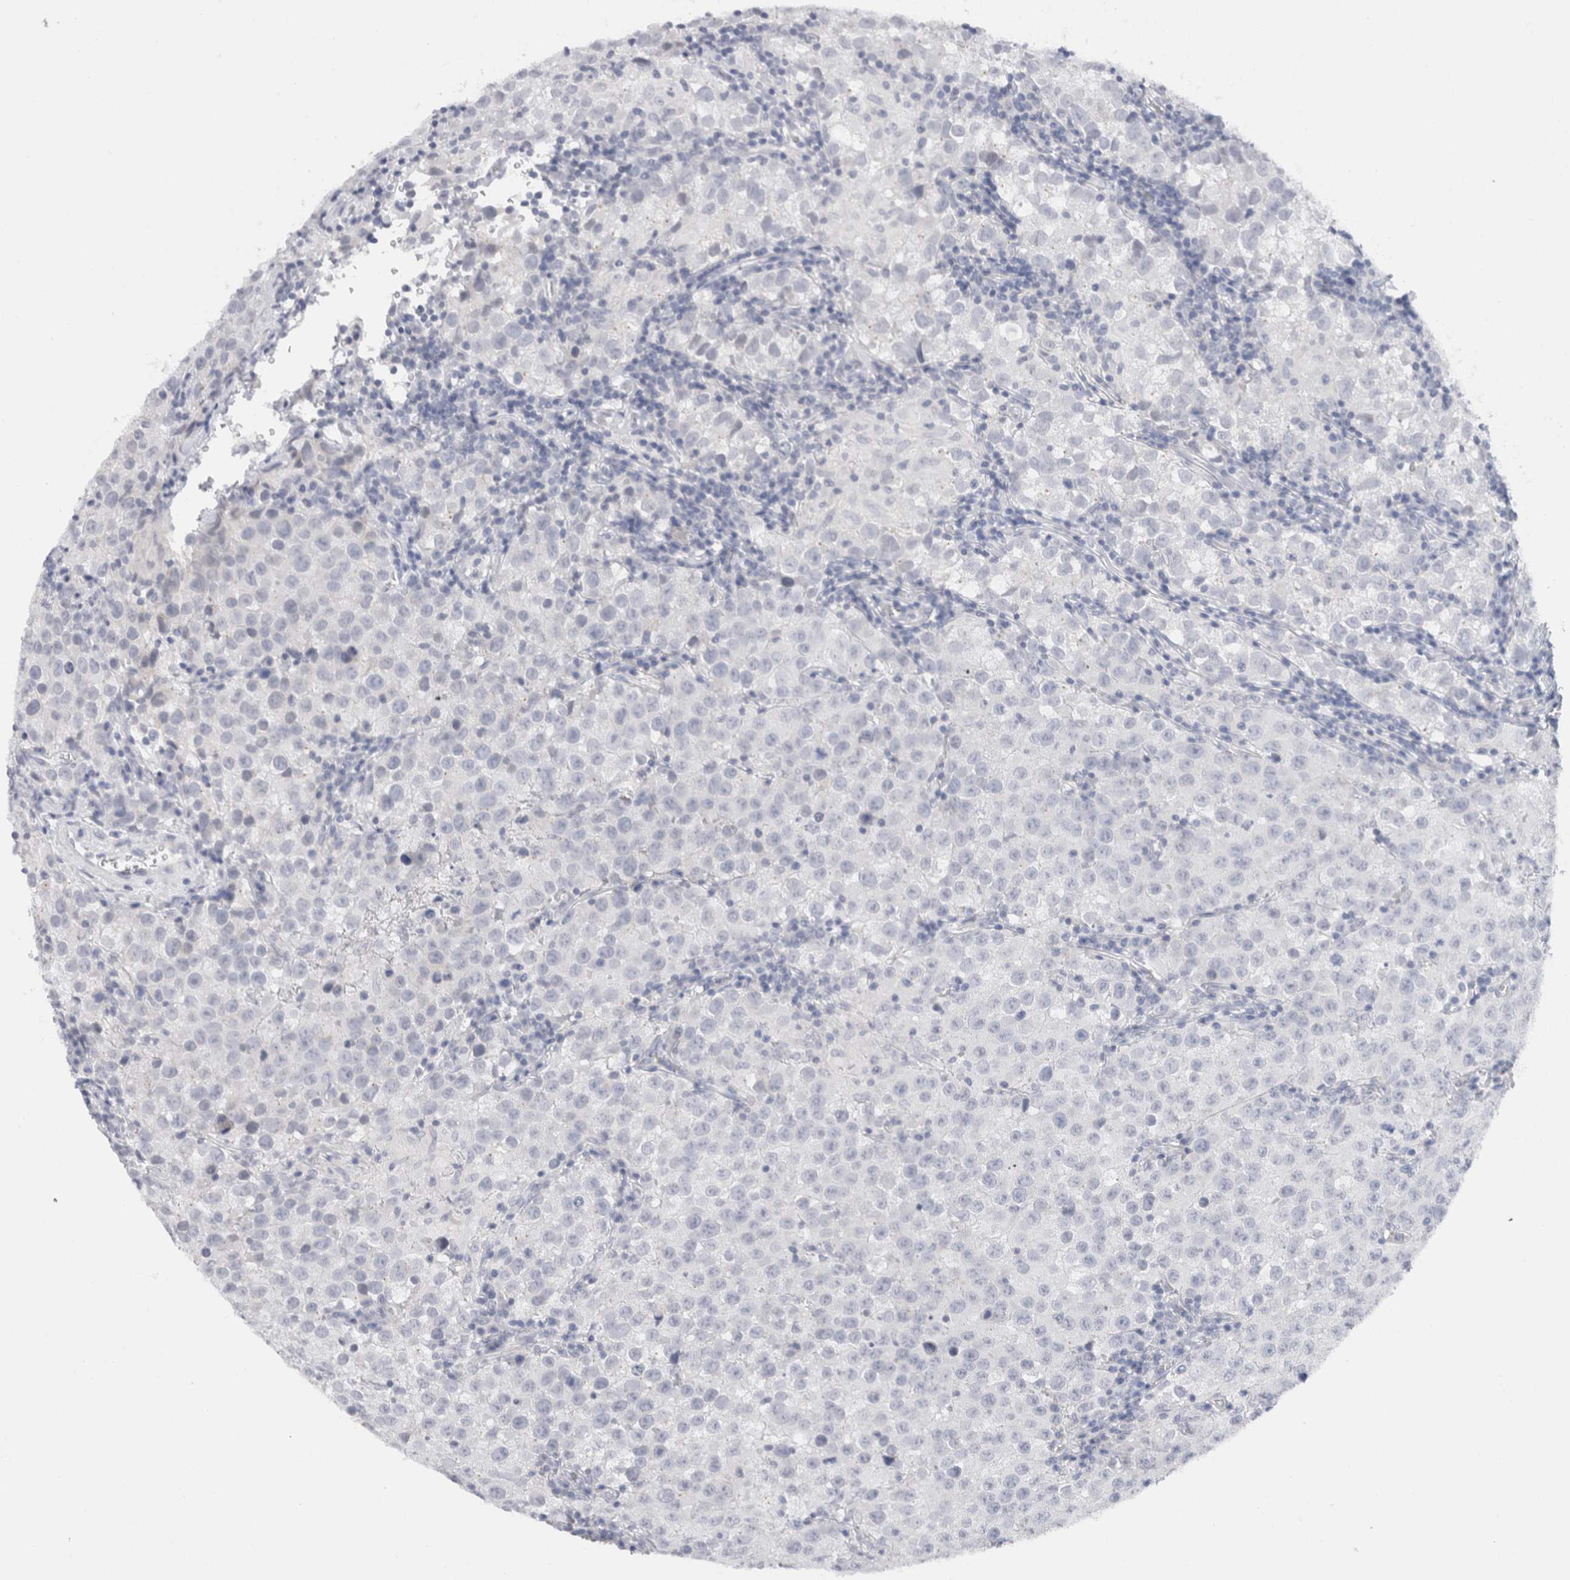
{"staining": {"intensity": "negative", "quantity": "none", "location": "none"}, "tissue": "testis cancer", "cell_type": "Tumor cells", "image_type": "cancer", "snomed": [{"axis": "morphology", "description": "Seminoma, NOS"}, {"axis": "morphology", "description": "Carcinoma, Embryonal, NOS"}, {"axis": "topography", "description": "Testis"}], "caption": "Immunohistochemistry histopathology image of neoplastic tissue: human testis cancer (seminoma) stained with DAB exhibits no significant protein staining in tumor cells.", "gene": "C9orf50", "patient": {"sex": "male", "age": 43}}